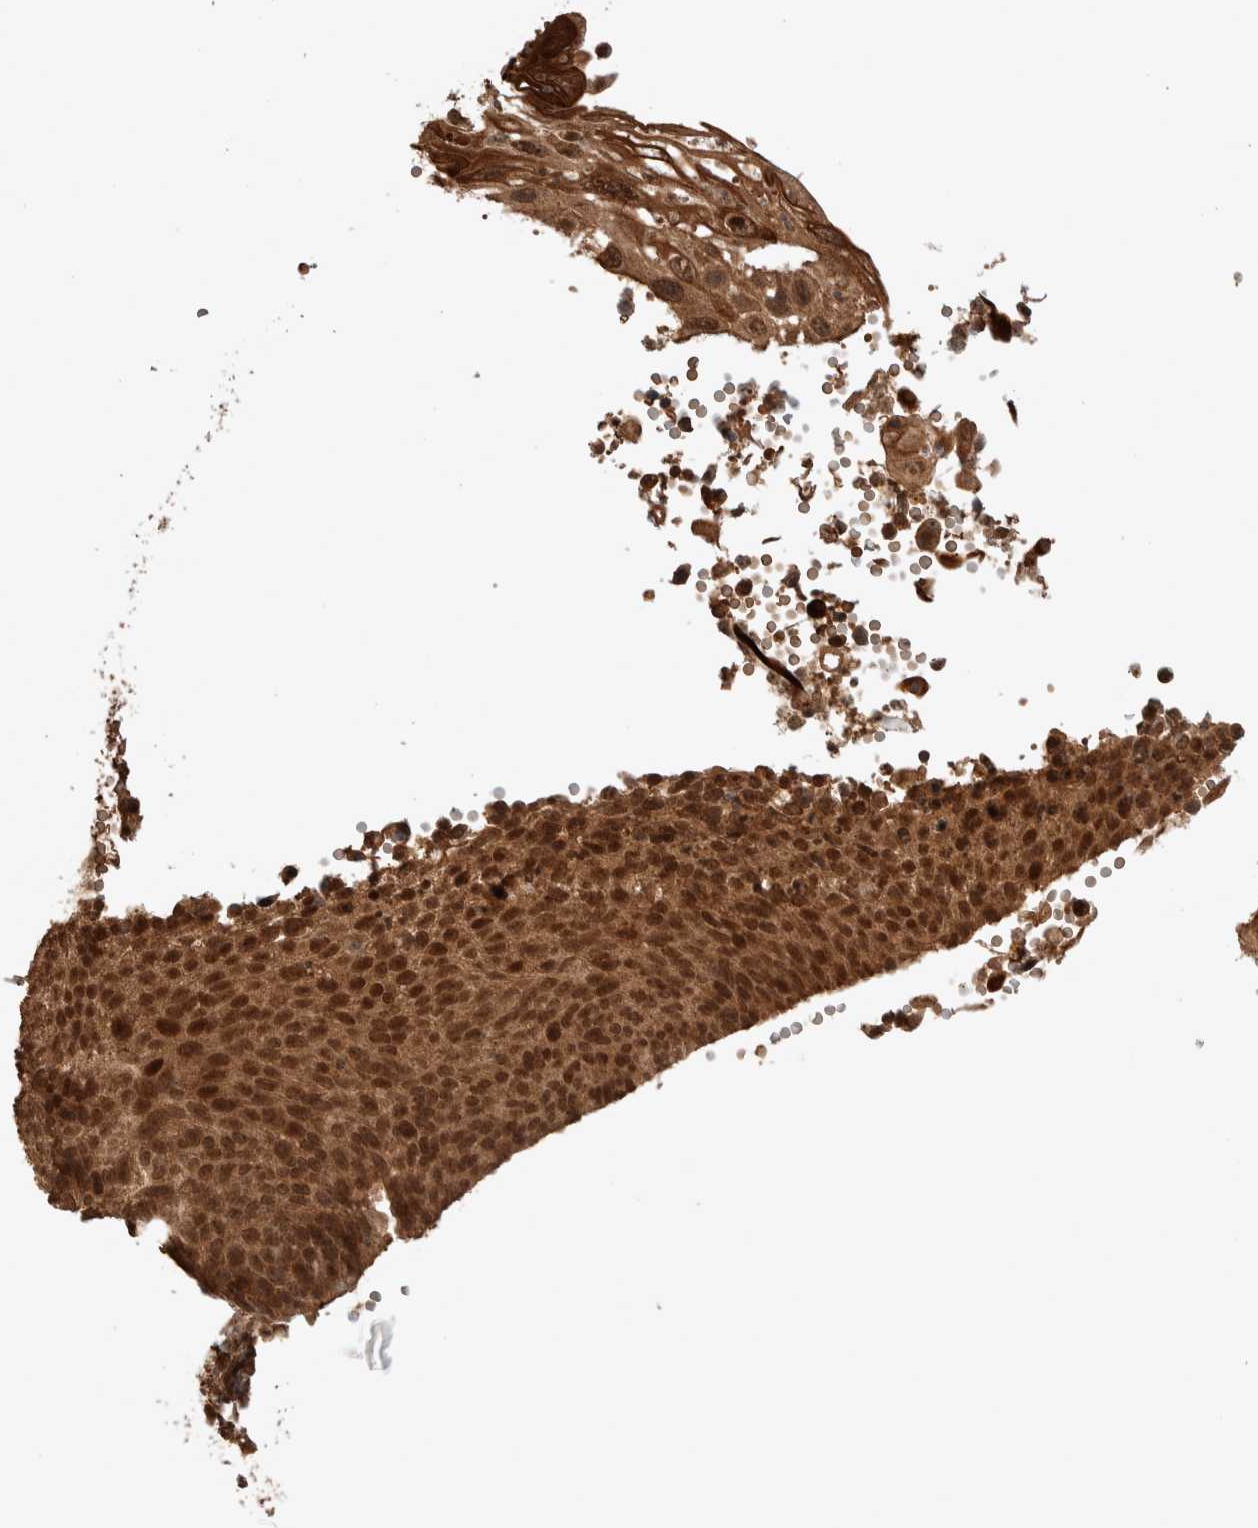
{"staining": {"intensity": "moderate", "quantity": ">75%", "location": "cytoplasmic/membranous,nuclear"}, "tissue": "cervical cancer", "cell_type": "Tumor cells", "image_type": "cancer", "snomed": [{"axis": "morphology", "description": "Squamous cell carcinoma, NOS"}, {"axis": "topography", "description": "Cervix"}], "caption": "A medium amount of moderate cytoplasmic/membranous and nuclear staining is identified in approximately >75% of tumor cells in squamous cell carcinoma (cervical) tissue.", "gene": "CNTROB", "patient": {"sex": "female", "age": 70}}